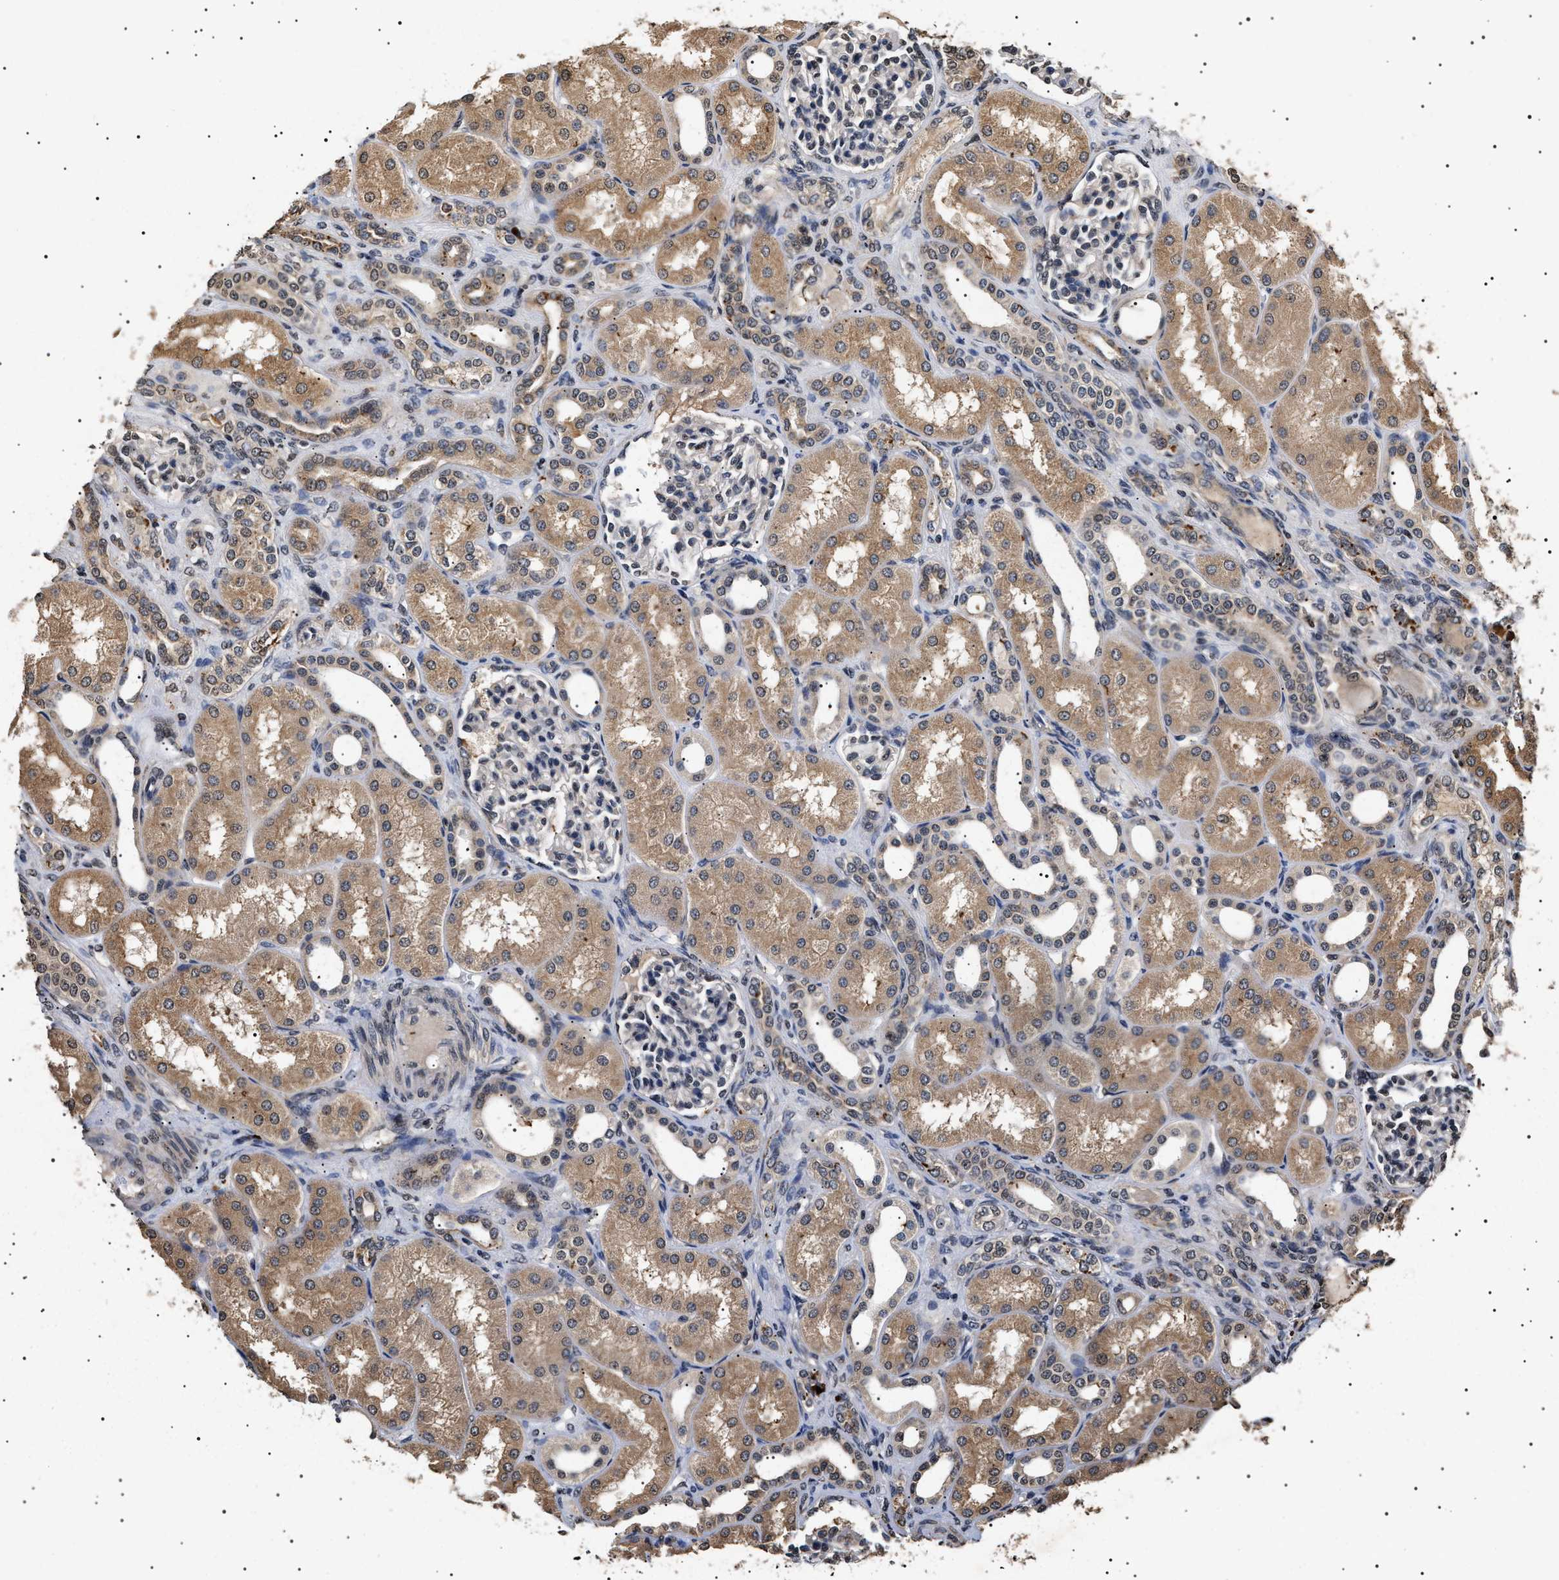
{"staining": {"intensity": "negative", "quantity": "none", "location": "none"}, "tissue": "kidney", "cell_type": "Cells in glomeruli", "image_type": "normal", "snomed": [{"axis": "morphology", "description": "Normal tissue, NOS"}, {"axis": "topography", "description": "Kidney"}], "caption": "This is an immunohistochemistry photomicrograph of benign kidney. There is no positivity in cells in glomeruli.", "gene": "KIF21A", "patient": {"sex": "male", "age": 7}}